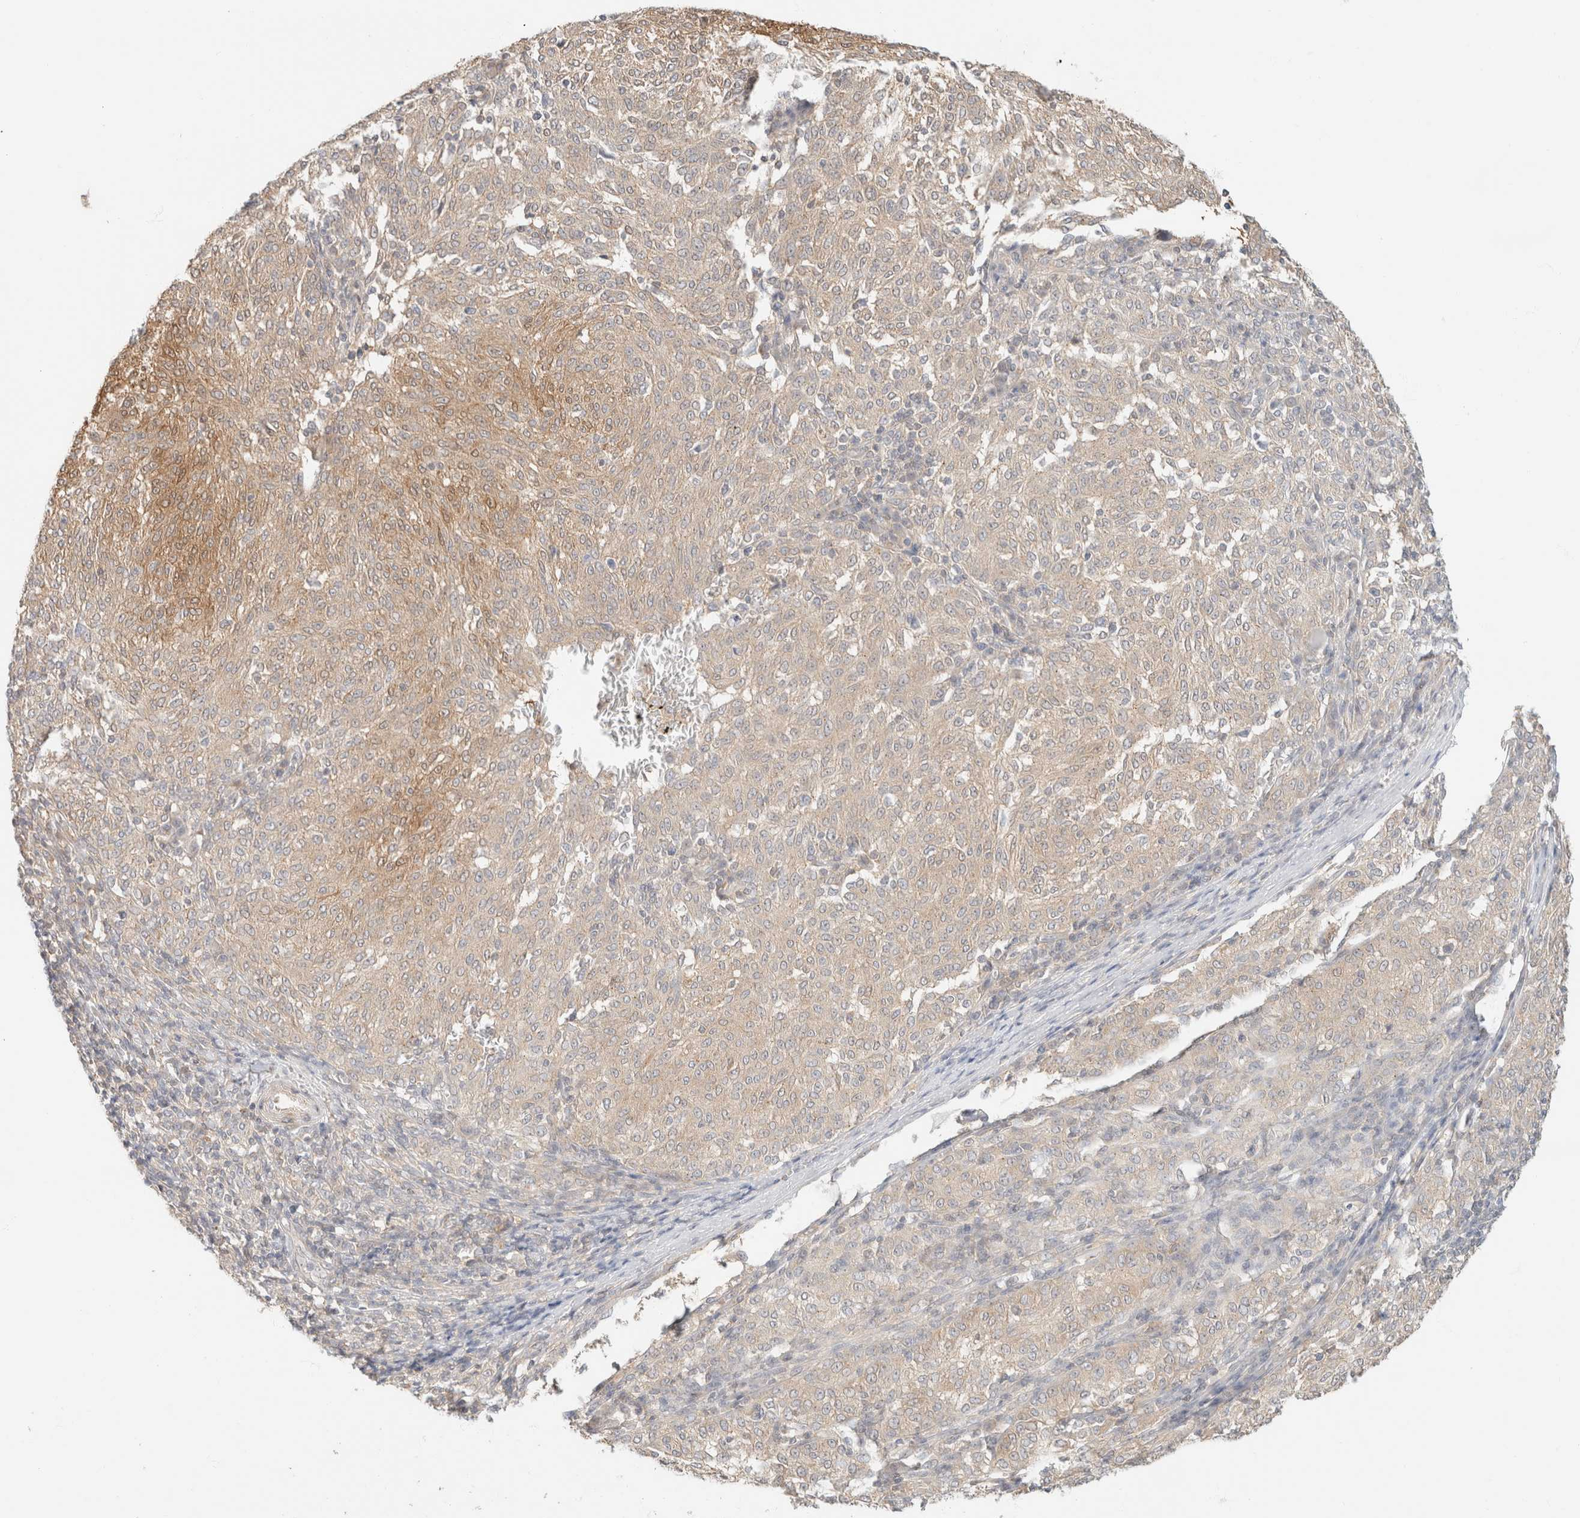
{"staining": {"intensity": "weak", "quantity": "<25%", "location": "cytoplasmic/membranous"}, "tissue": "melanoma", "cell_type": "Tumor cells", "image_type": "cancer", "snomed": [{"axis": "morphology", "description": "Malignant melanoma, NOS"}, {"axis": "topography", "description": "Skin"}], "caption": "Immunohistochemistry image of neoplastic tissue: melanoma stained with DAB displays no significant protein positivity in tumor cells.", "gene": "GPI", "patient": {"sex": "female", "age": 72}}